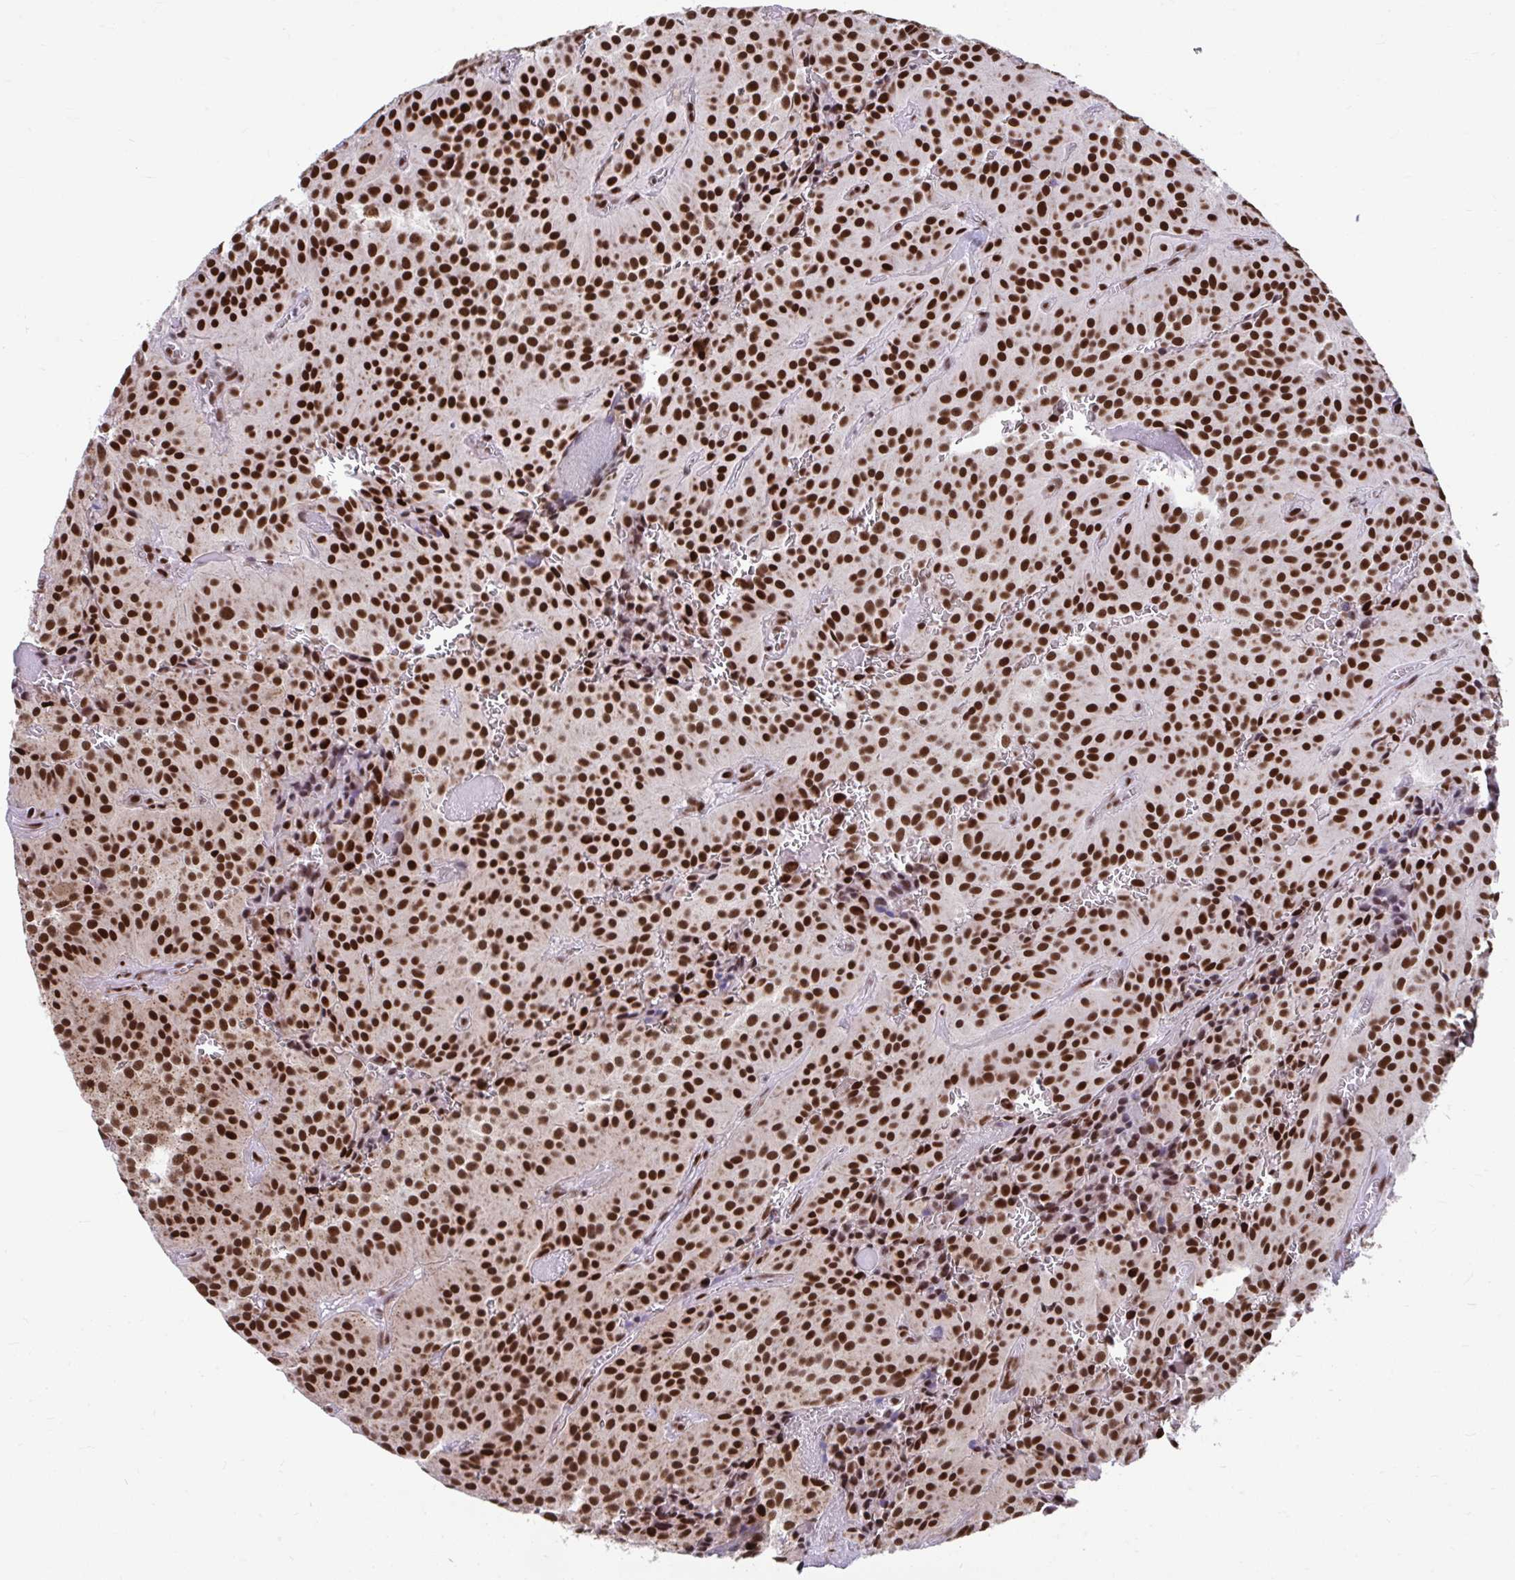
{"staining": {"intensity": "strong", "quantity": ">75%", "location": "nuclear"}, "tissue": "glioma", "cell_type": "Tumor cells", "image_type": "cancer", "snomed": [{"axis": "morphology", "description": "Glioma, malignant, Low grade"}, {"axis": "topography", "description": "Brain"}], "caption": "A micrograph of human malignant glioma (low-grade) stained for a protein exhibits strong nuclear brown staining in tumor cells.", "gene": "SLC35C2", "patient": {"sex": "male", "age": 42}}